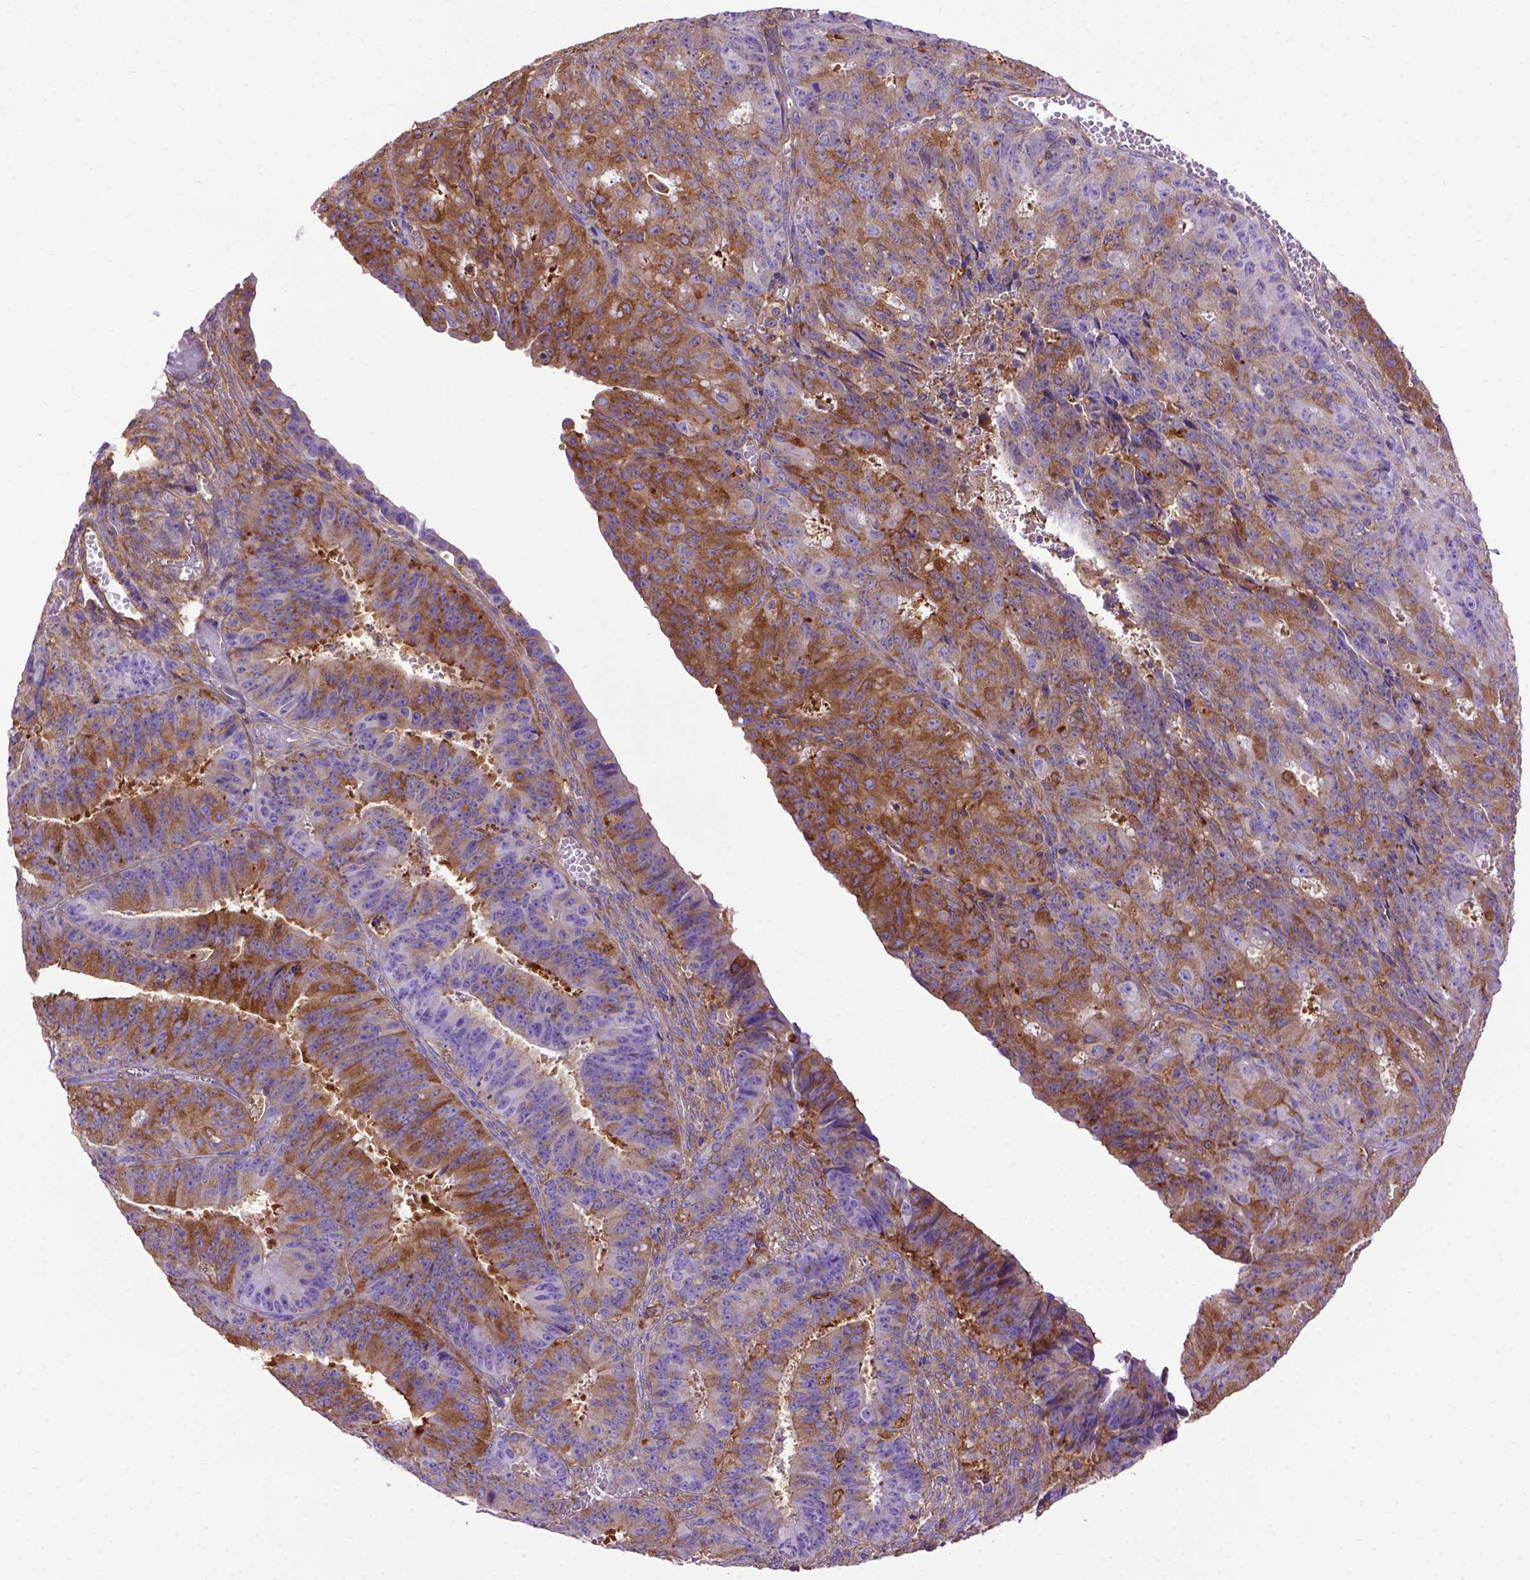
{"staining": {"intensity": "moderate", "quantity": "25%-75%", "location": "cytoplasmic/membranous"}, "tissue": "ovarian cancer", "cell_type": "Tumor cells", "image_type": "cancer", "snomed": [{"axis": "morphology", "description": "Carcinoma, endometroid"}, {"axis": "topography", "description": "Ovary"}], "caption": "A brown stain shows moderate cytoplasmic/membranous staining of a protein in ovarian endometroid carcinoma tumor cells.", "gene": "MVP", "patient": {"sex": "female", "age": 42}}